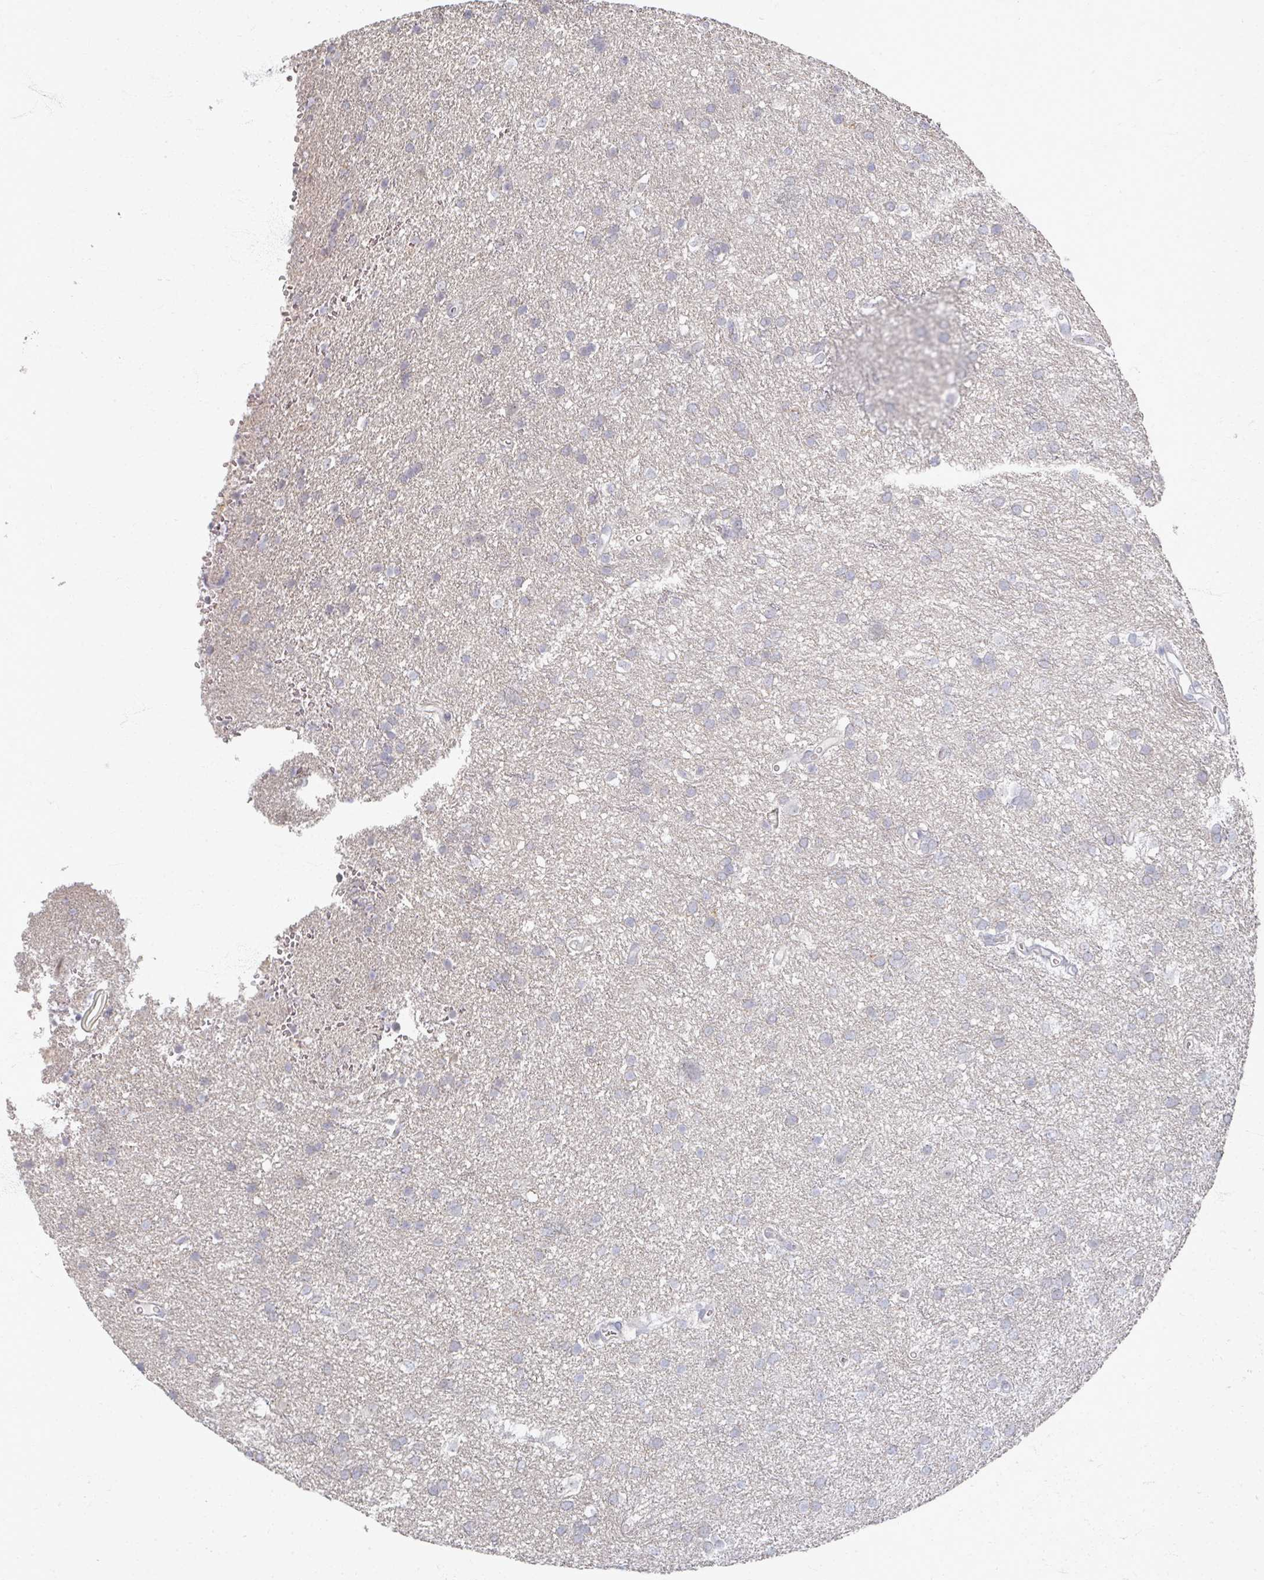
{"staining": {"intensity": "negative", "quantity": "none", "location": "none"}, "tissue": "glioma", "cell_type": "Tumor cells", "image_type": "cancer", "snomed": [{"axis": "morphology", "description": "Glioma, malignant, Low grade"}, {"axis": "topography", "description": "Brain"}], "caption": "Histopathology image shows no significant protein expression in tumor cells of glioma.", "gene": "TTYH3", "patient": {"sex": "female", "age": 33}}